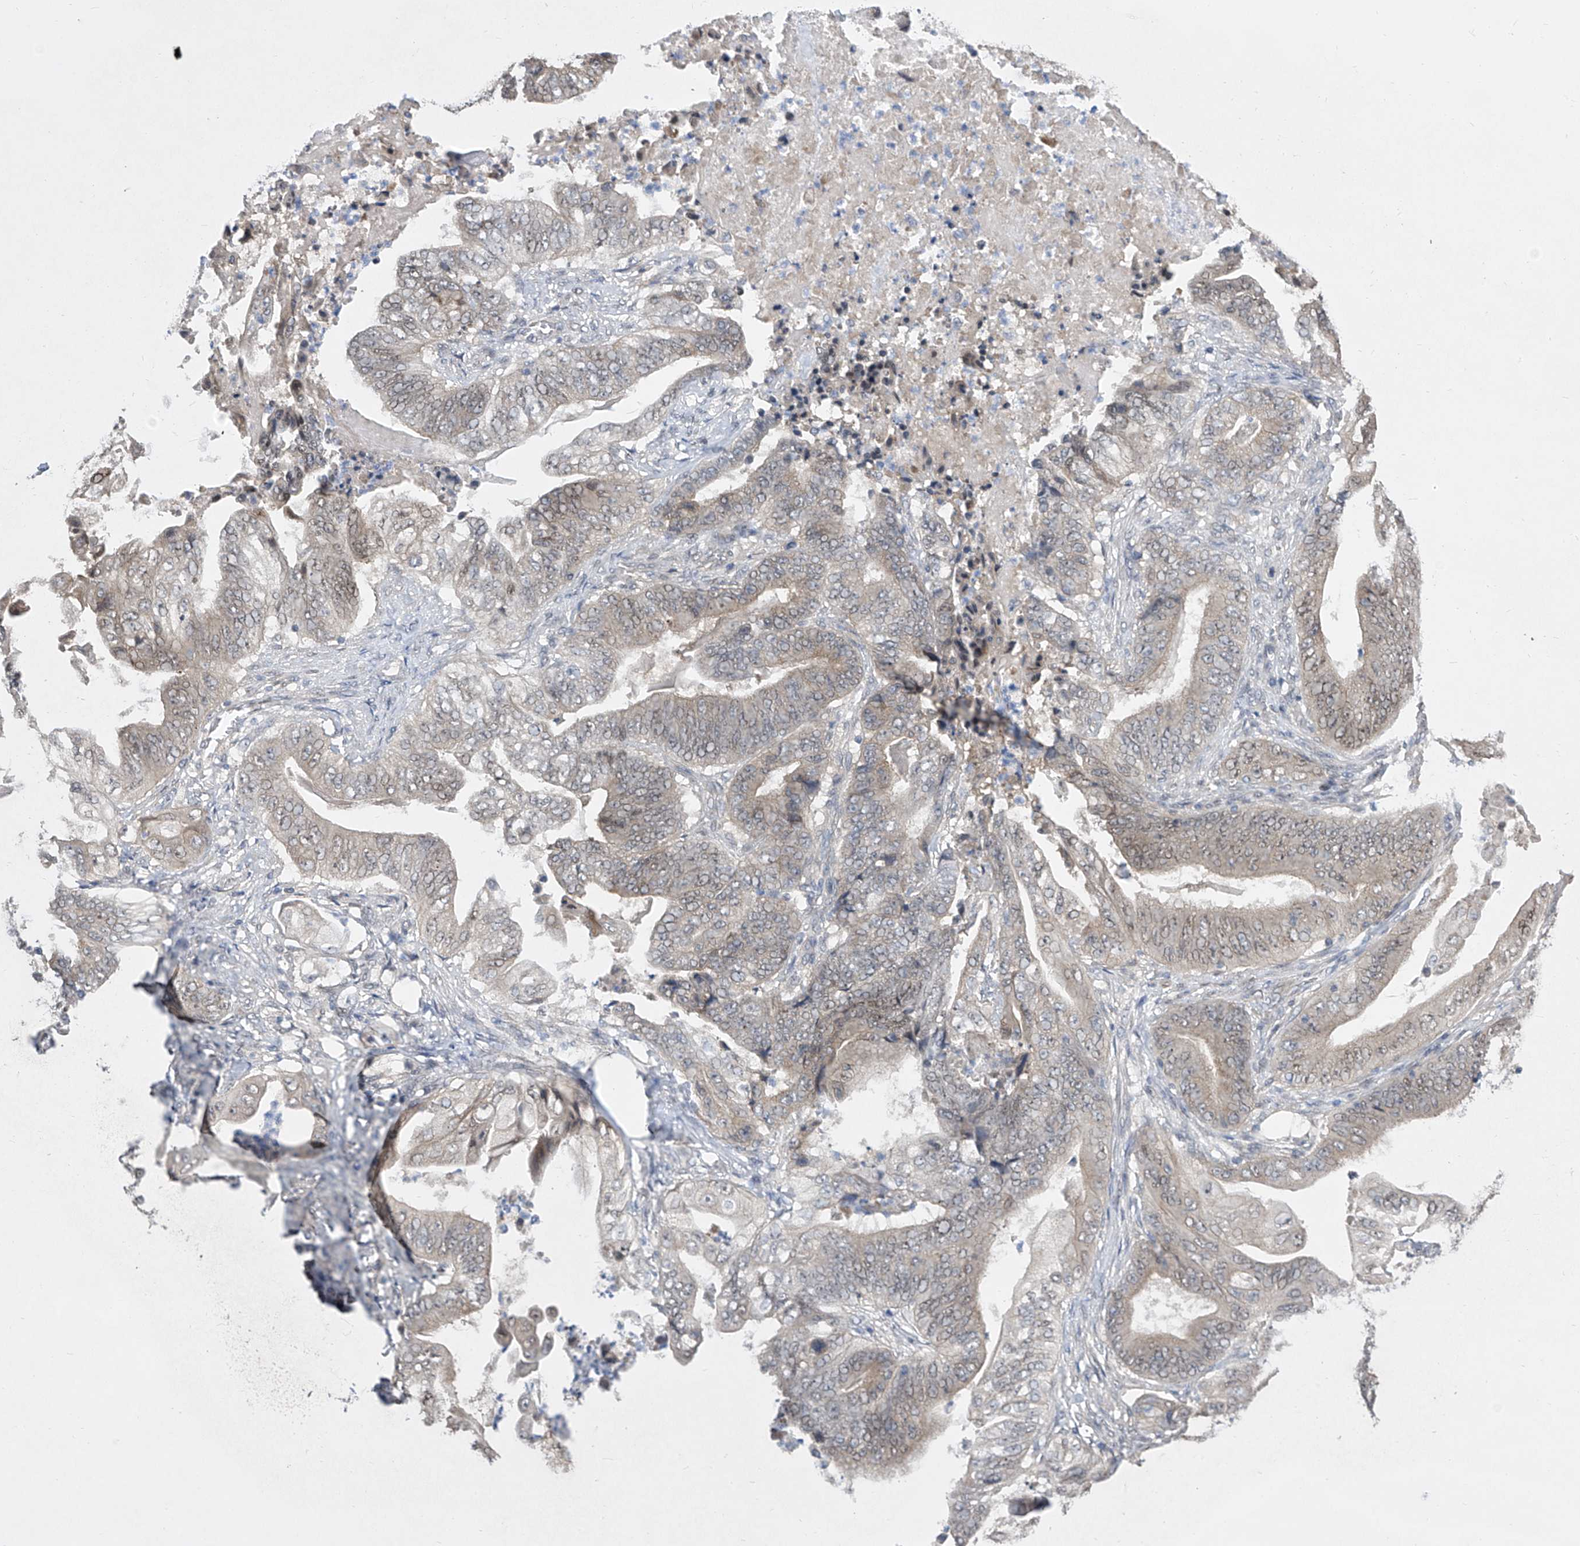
{"staining": {"intensity": "weak", "quantity": "25%-75%", "location": "cytoplasmic/membranous"}, "tissue": "stomach cancer", "cell_type": "Tumor cells", "image_type": "cancer", "snomed": [{"axis": "morphology", "description": "Adenocarcinoma, NOS"}, {"axis": "topography", "description": "Stomach"}], "caption": "Adenocarcinoma (stomach) tissue shows weak cytoplasmic/membranous positivity in about 25%-75% of tumor cells", "gene": "CETN2", "patient": {"sex": "female", "age": 73}}